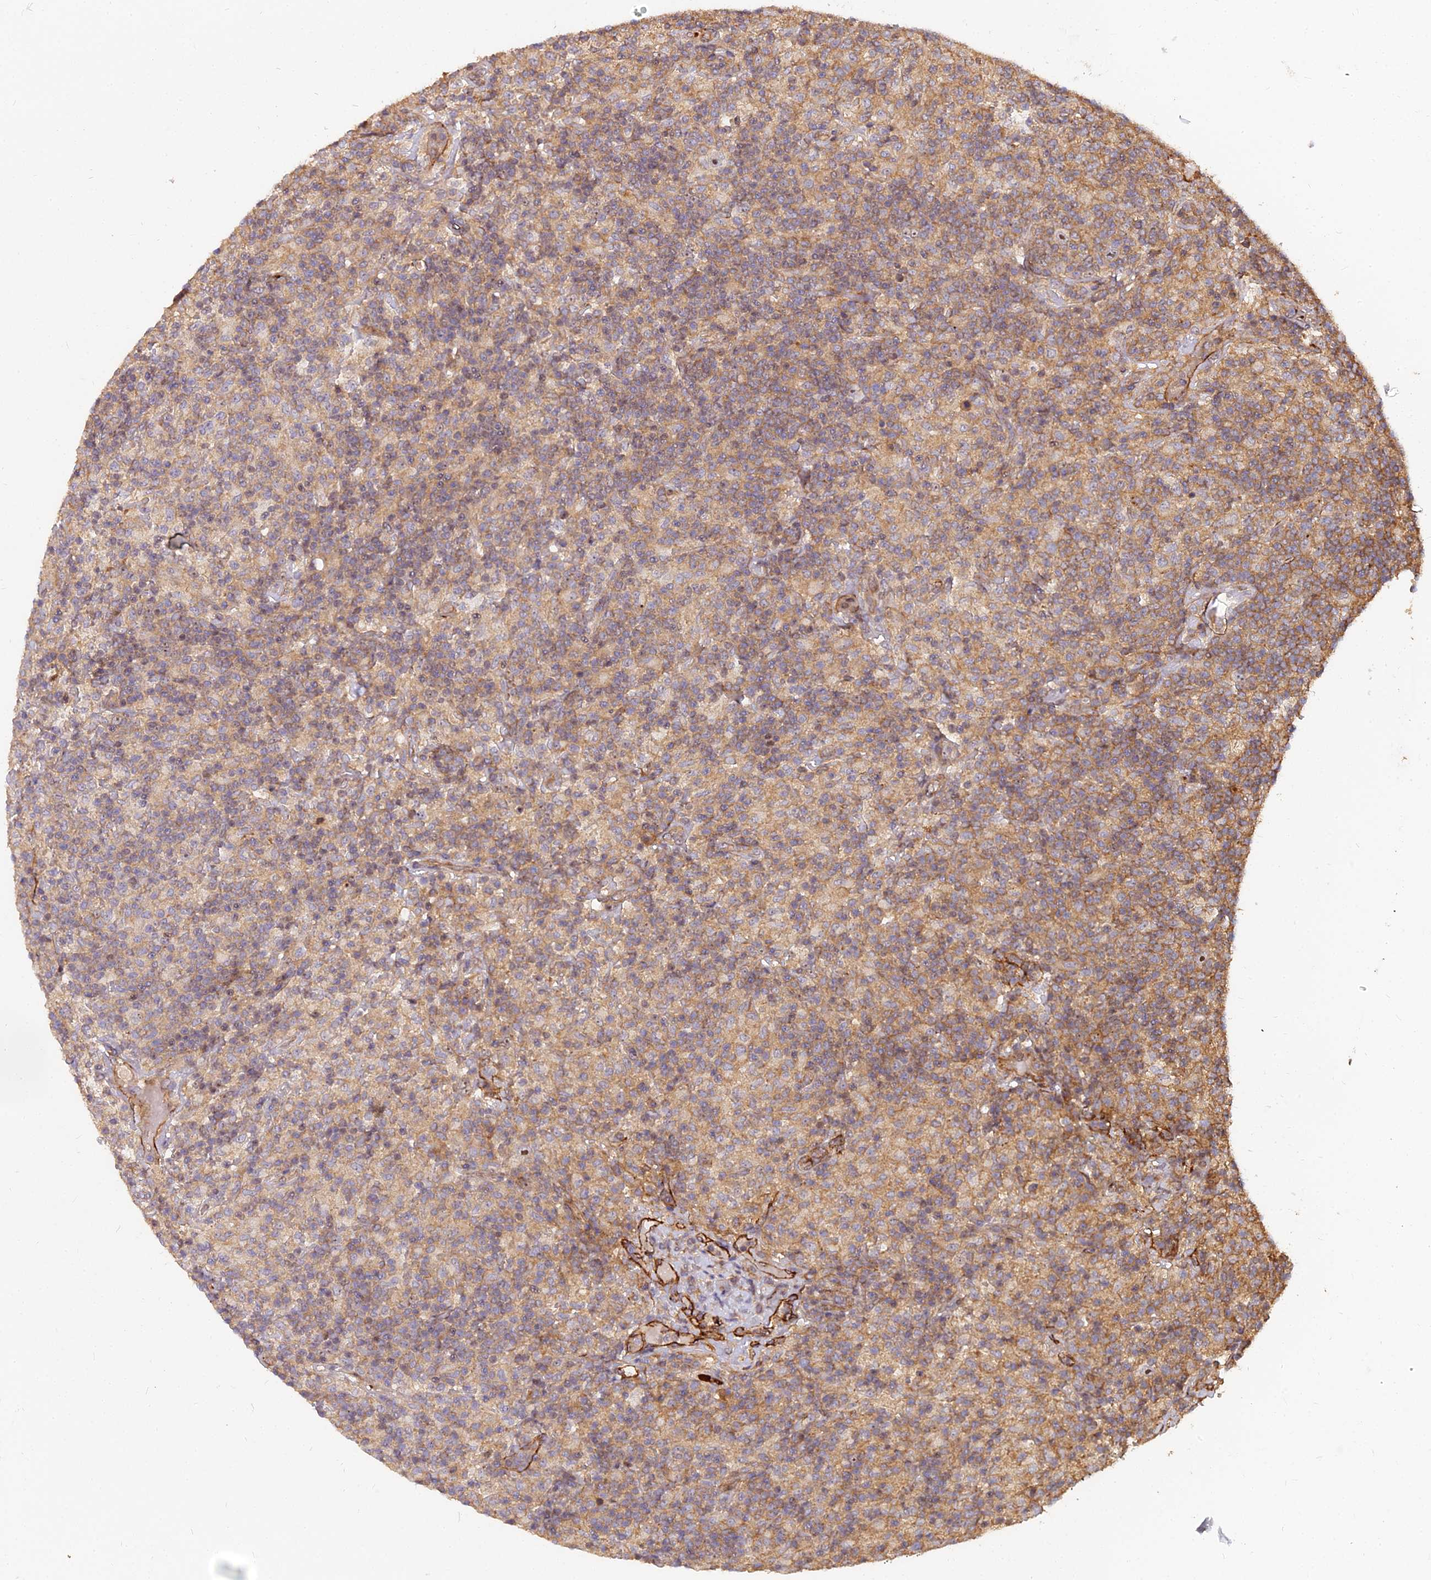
{"staining": {"intensity": "moderate", "quantity": "25%-75%", "location": "nuclear"}, "tissue": "lymphoma", "cell_type": "Tumor cells", "image_type": "cancer", "snomed": [{"axis": "morphology", "description": "Hodgkin's disease, NOS"}, {"axis": "topography", "description": "Lymph node"}], "caption": "Tumor cells demonstrate moderate nuclear staining in approximately 25%-75% of cells in Hodgkin's disease. Using DAB (3,3'-diaminobenzidine) (brown) and hematoxylin (blue) stains, captured at high magnification using brightfield microscopy.", "gene": "TCEA3", "patient": {"sex": "male", "age": 70}}